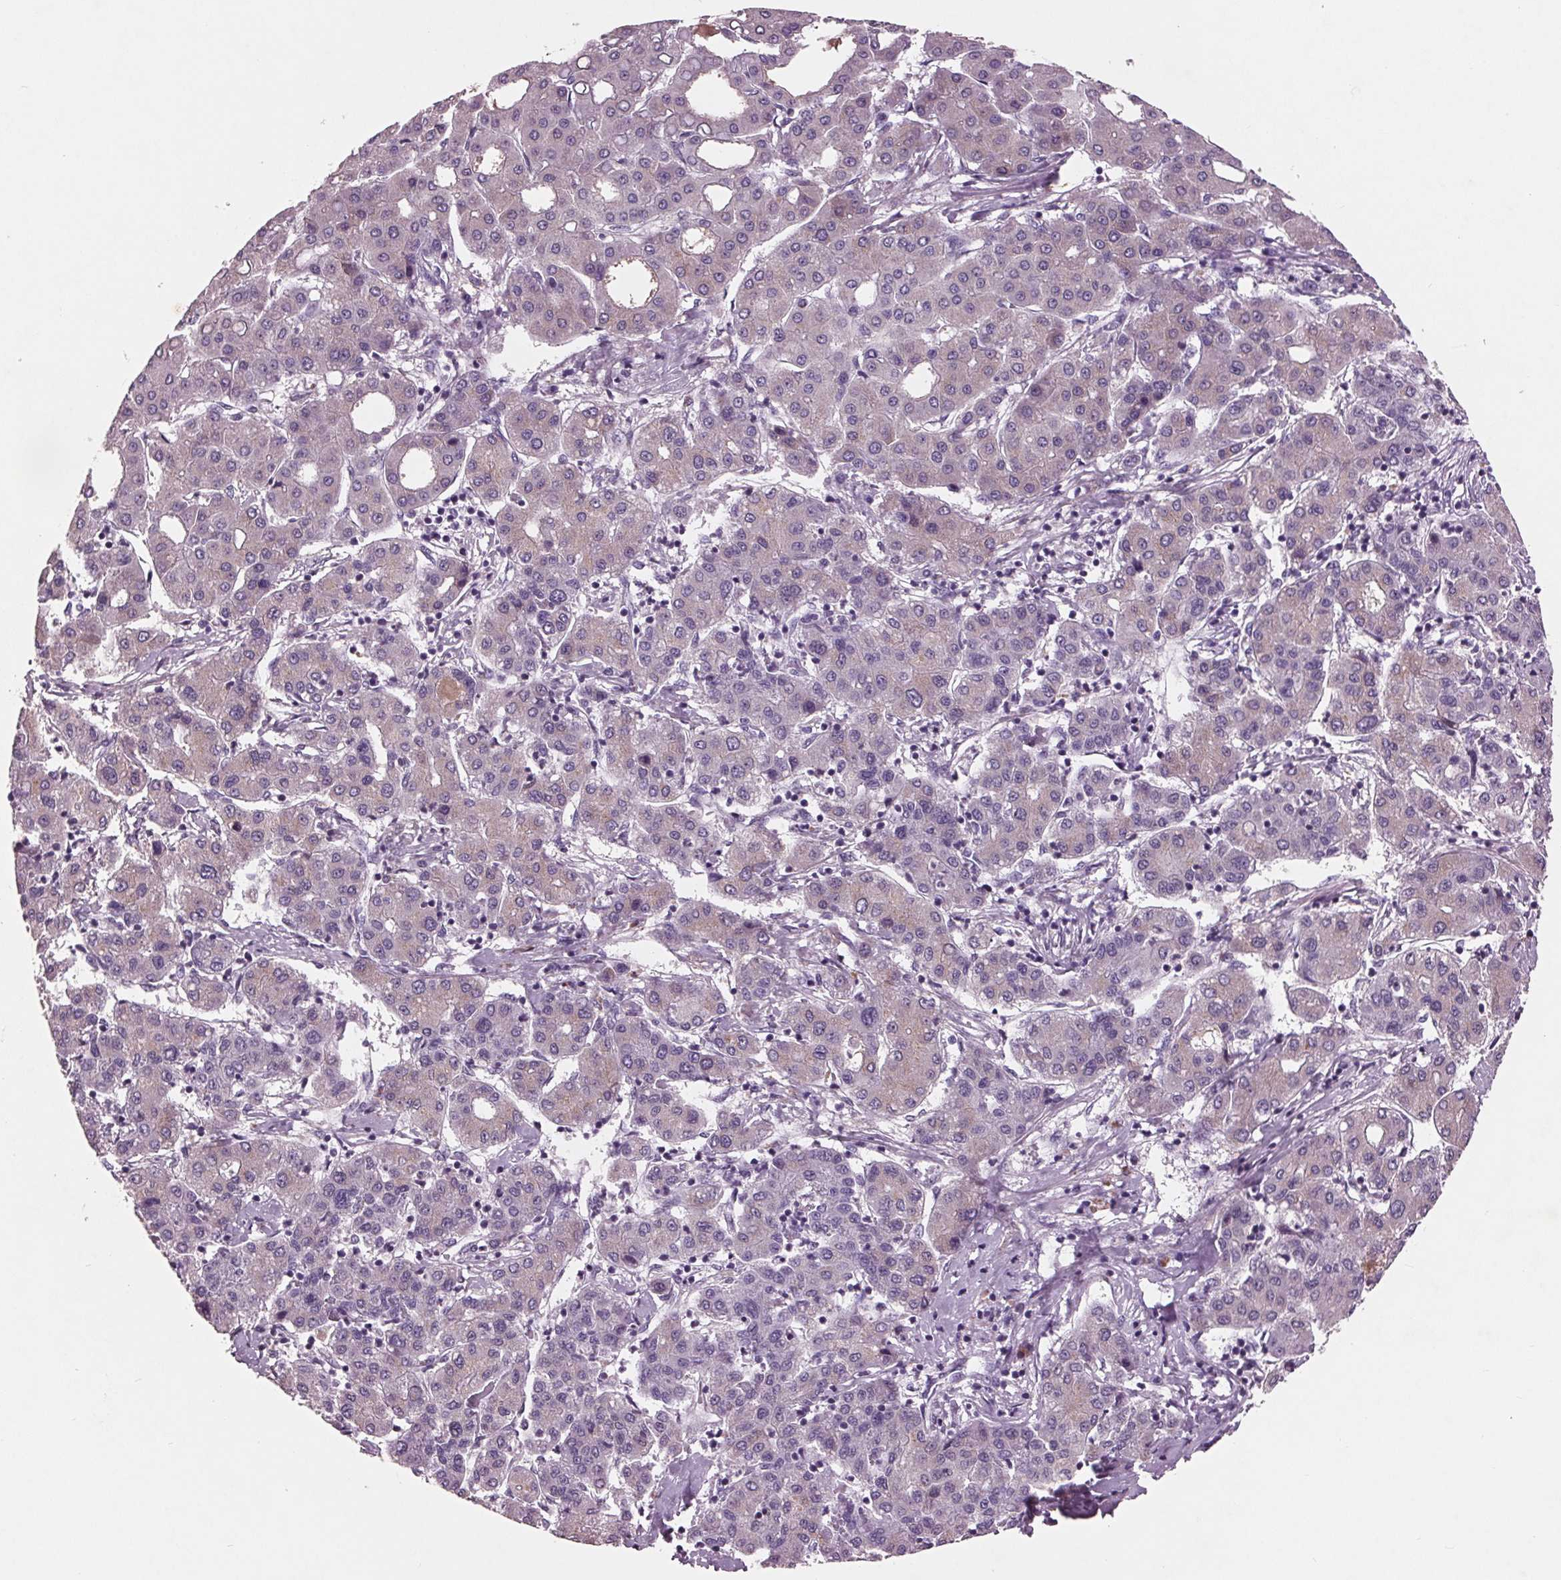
{"staining": {"intensity": "negative", "quantity": "none", "location": "none"}, "tissue": "liver cancer", "cell_type": "Tumor cells", "image_type": "cancer", "snomed": [{"axis": "morphology", "description": "Carcinoma, Hepatocellular, NOS"}, {"axis": "topography", "description": "Liver"}], "caption": "This is an IHC photomicrograph of human liver cancer. There is no staining in tumor cells.", "gene": "C6", "patient": {"sex": "male", "age": 65}}